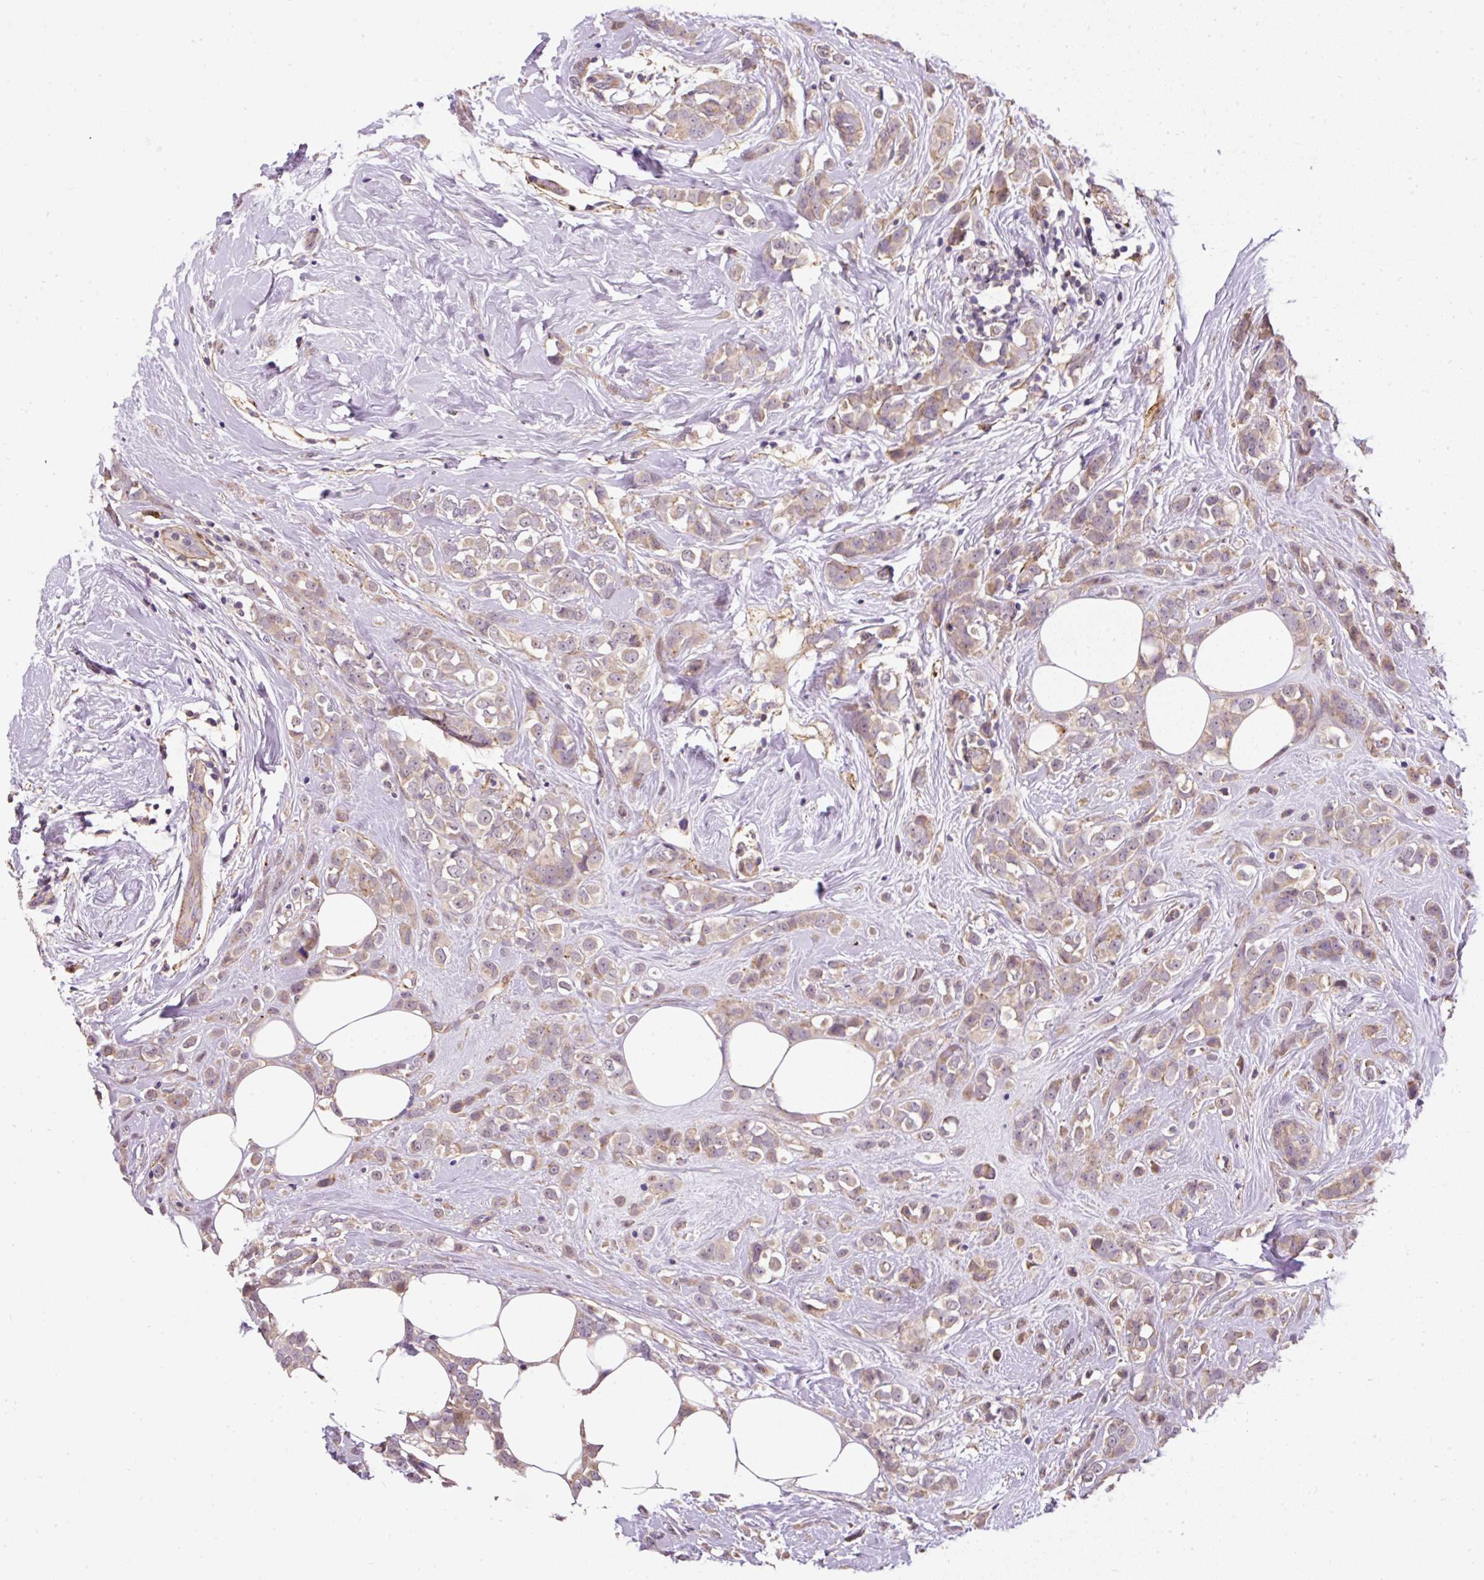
{"staining": {"intensity": "weak", "quantity": "25%-75%", "location": "cytoplasmic/membranous"}, "tissue": "breast cancer", "cell_type": "Tumor cells", "image_type": "cancer", "snomed": [{"axis": "morphology", "description": "Duct carcinoma"}, {"axis": "topography", "description": "Breast"}], "caption": "Protein expression analysis of human invasive ductal carcinoma (breast) reveals weak cytoplasmic/membranous expression in approximately 25%-75% of tumor cells.", "gene": "RNF170", "patient": {"sex": "female", "age": 80}}